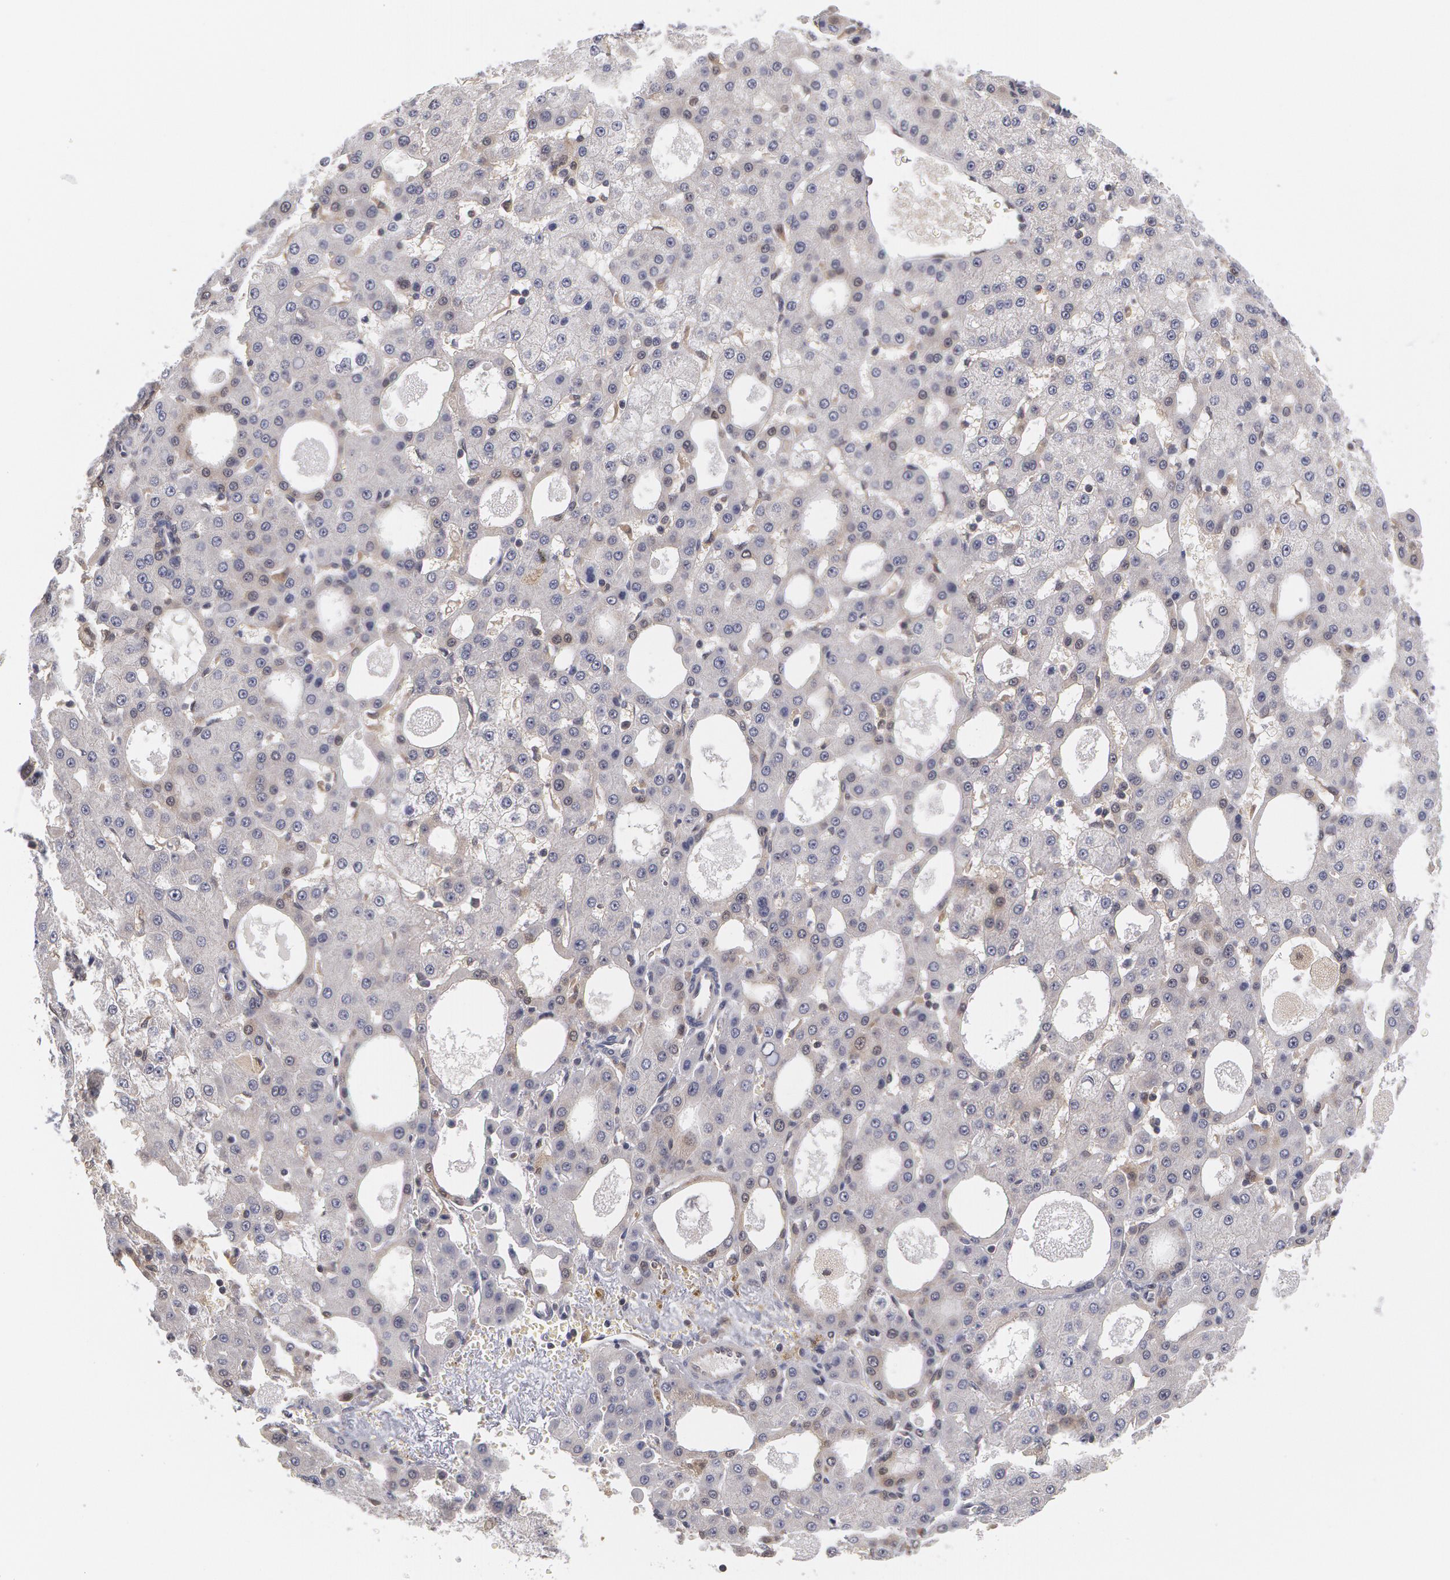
{"staining": {"intensity": "negative", "quantity": "none", "location": "none"}, "tissue": "liver cancer", "cell_type": "Tumor cells", "image_type": "cancer", "snomed": [{"axis": "morphology", "description": "Carcinoma, Hepatocellular, NOS"}, {"axis": "topography", "description": "Liver"}], "caption": "High magnification brightfield microscopy of liver cancer stained with DAB (brown) and counterstained with hematoxylin (blue): tumor cells show no significant staining.", "gene": "TXNRD1", "patient": {"sex": "male", "age": 47}}